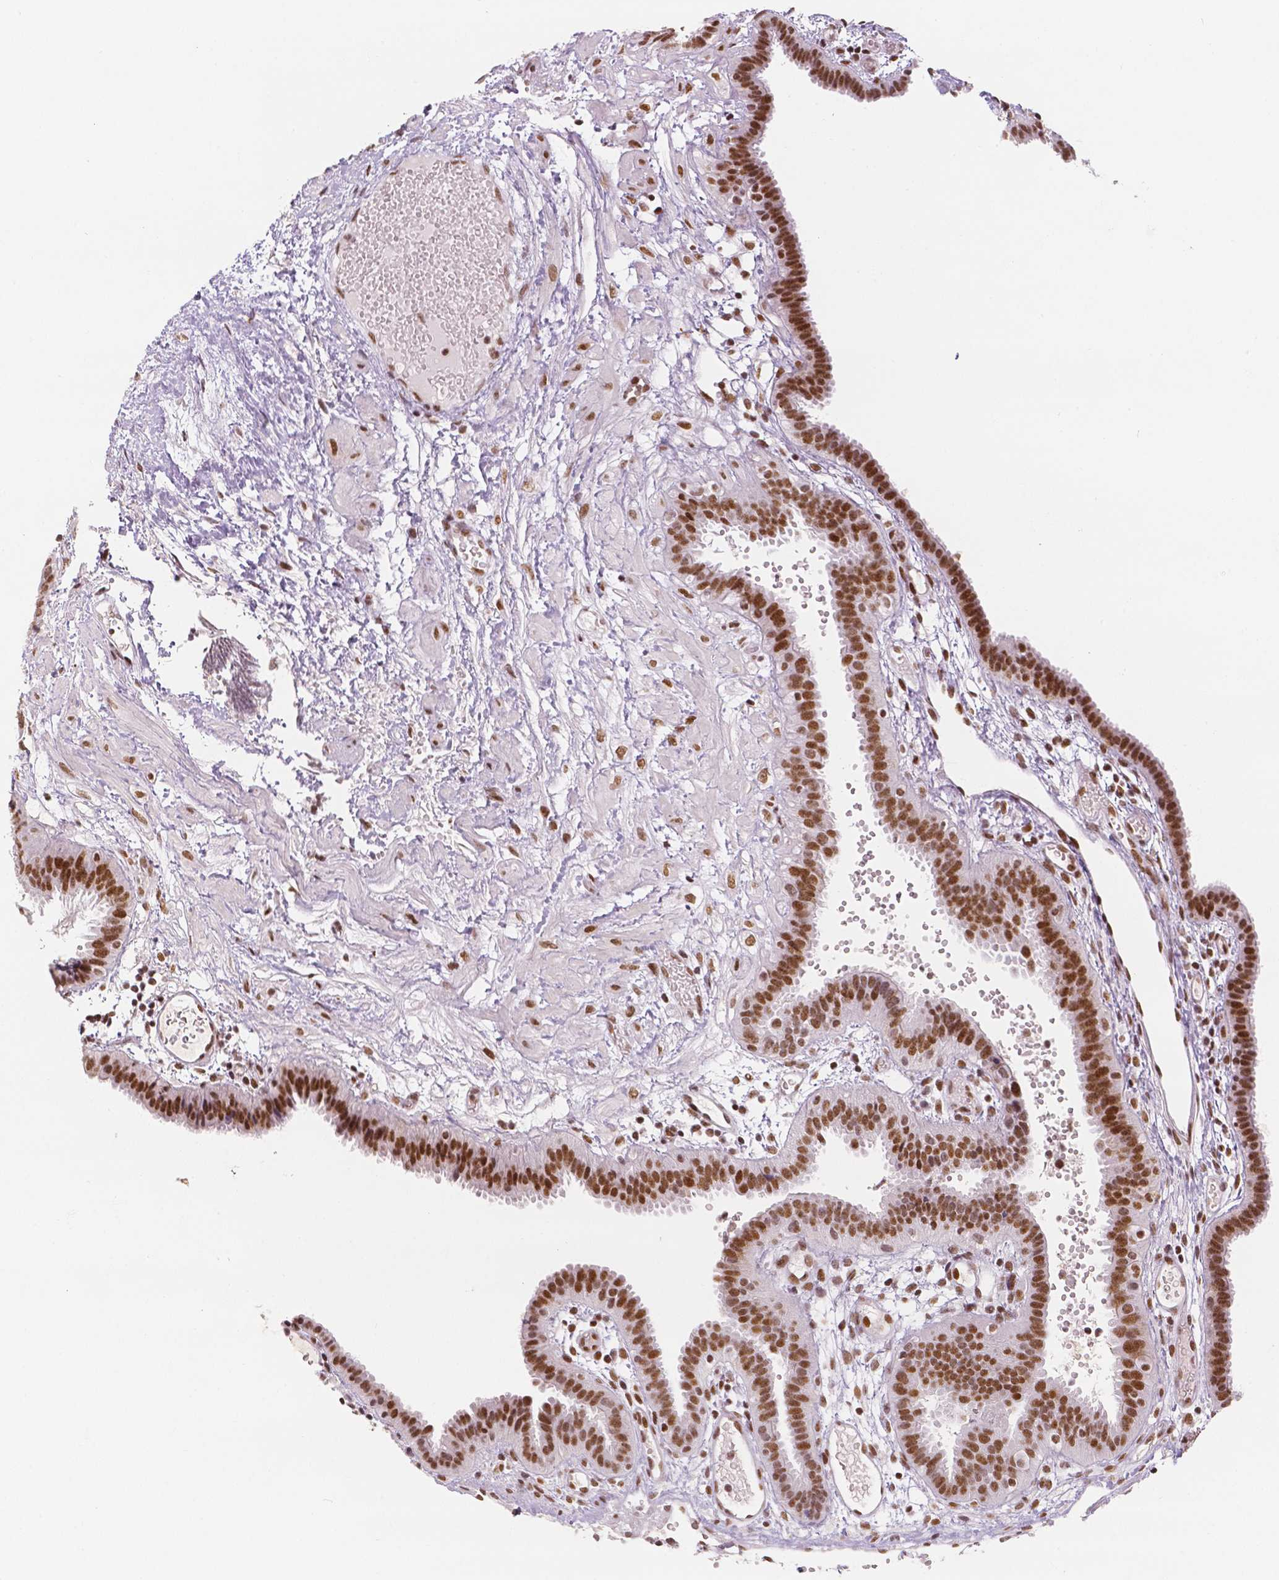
{"staining": {"intensity": "strong", "quantity": ">75%", "location": "nuclear"}, "tissue": "fallopian tube", "cell_type": "Glandular cells", "image_type": "normal", "snomed": [{"axis": "morphology", "description": "Normal tissue, NOS"}, {"axis": "topography", "description": "Fallopian tube"}], "caption": "Benign fallopian tube displays strong nuclear positivity in about >75% of glandular cells, visualized by immunohistochemistry.", "gene": "HDAC1", "patient": {"sex": "female", "age": 37}}